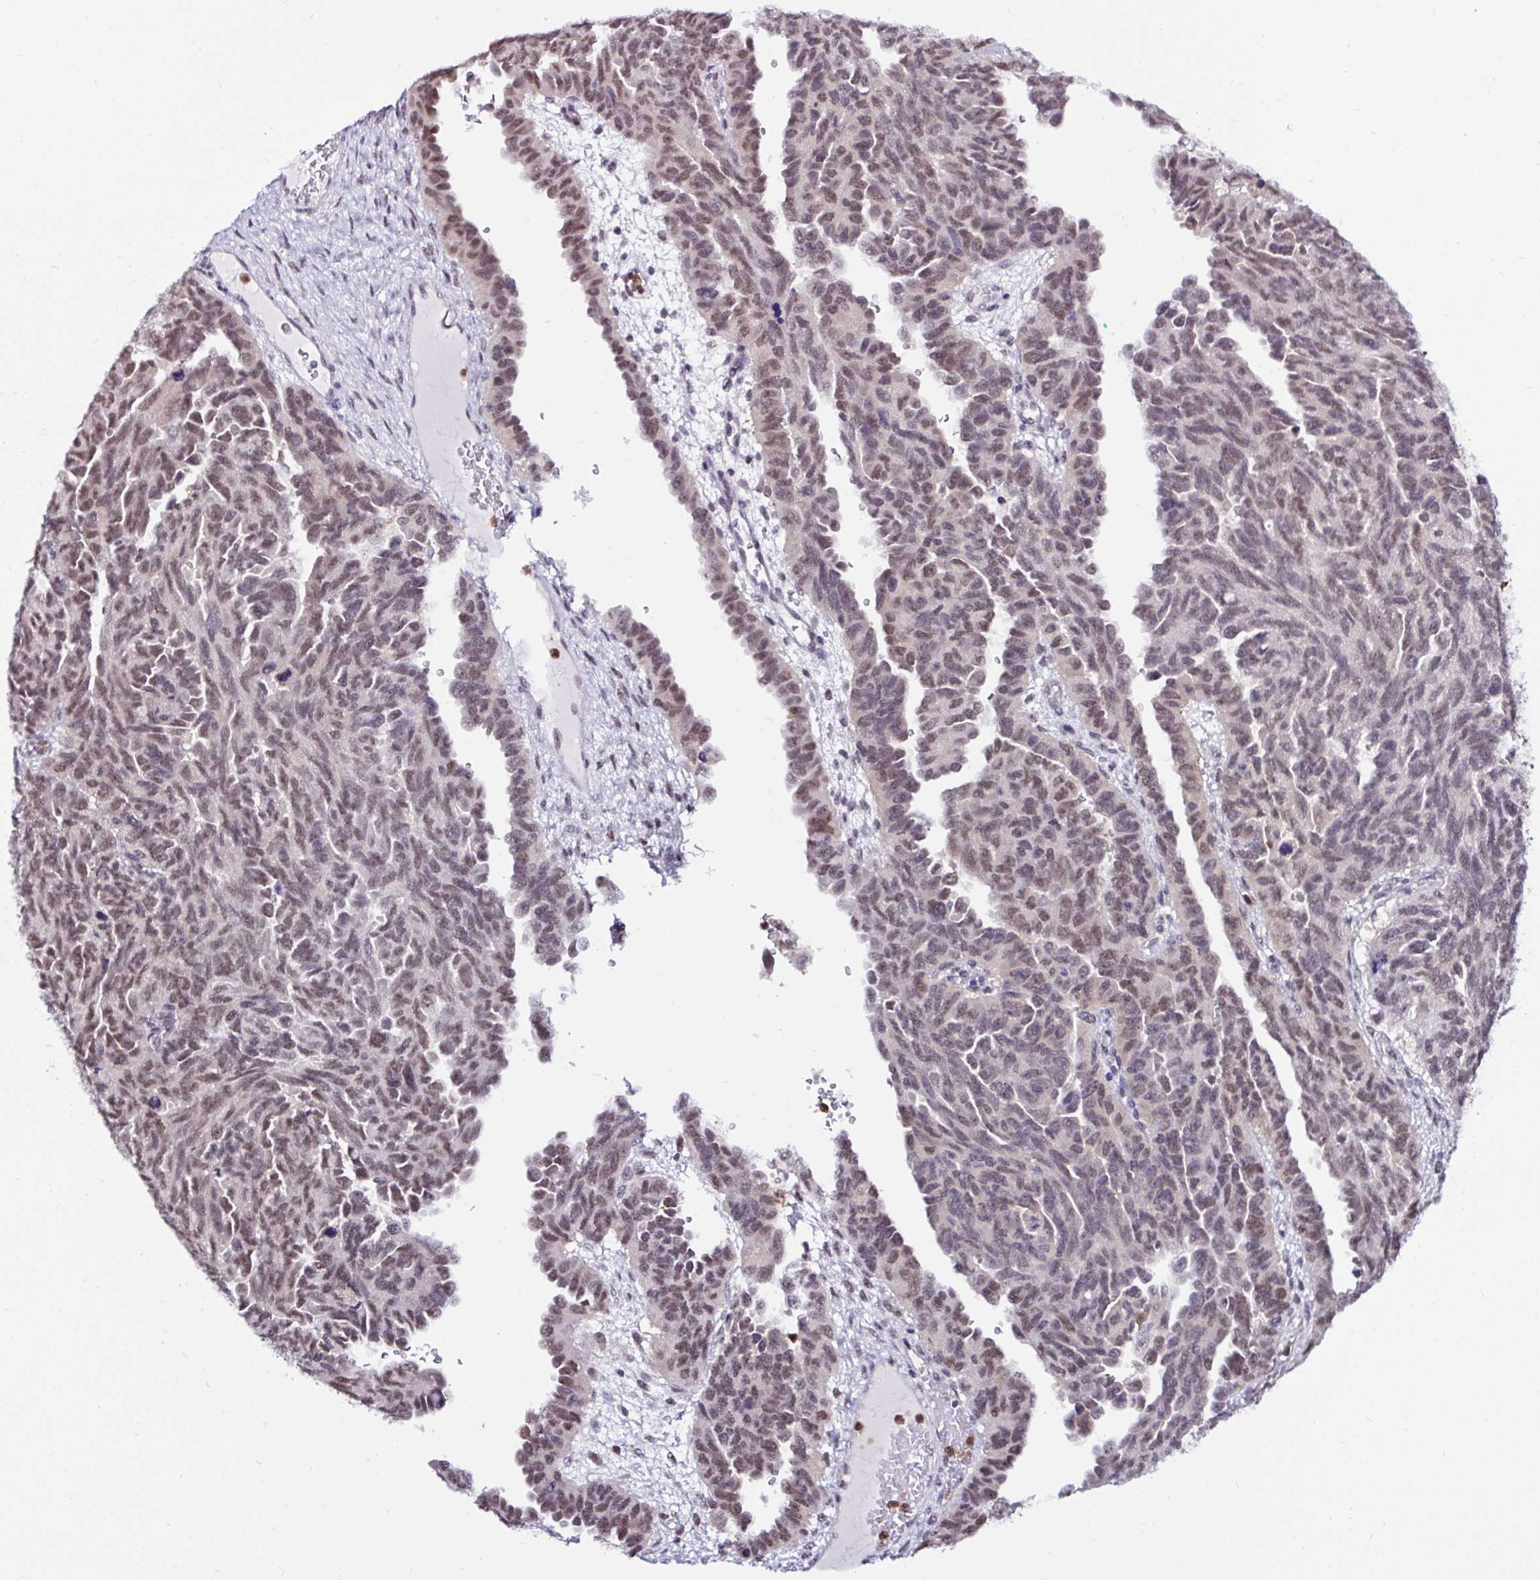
{"staining": {"intensity": "moderate", "quantity": ">75%", "location": "nuclear"}, "tissue": "ovarian cancer", "cell_type": "Tumor cells", "image_type": "cancer", "snomed": [{"axis": "morphology", "description": "Cystadenocarcinoma, serous, NOS"}, {"axis": "topography", "description": "Ovary"}], "caption": "Protein analysis of ovarian serous cystadenocarcinoma tissue reveals moderate nuclear positivity in about >75% of tumor cells.", "gene": "PIN4", "patient": {"sex": "female", "age": 64}}